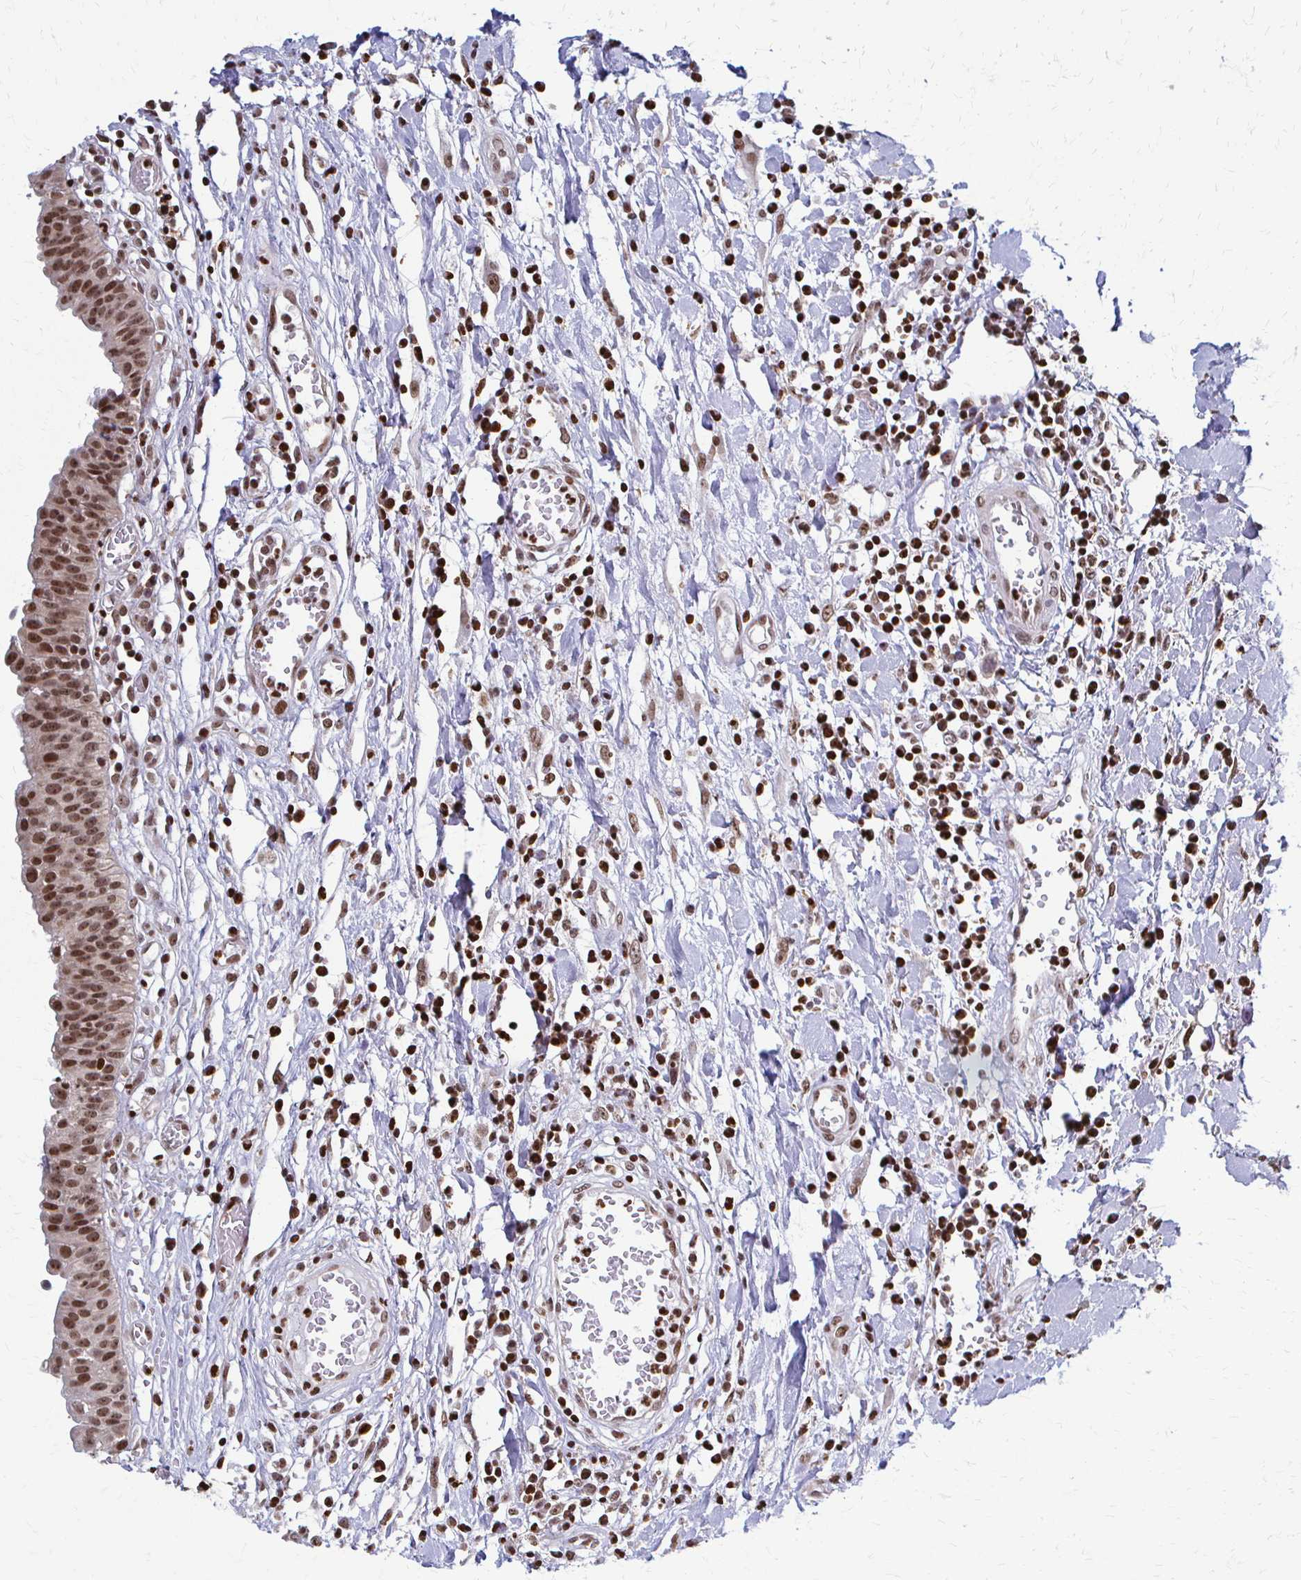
{"staining": {"intensity": "moderate", "quantity": ">75%", "location": "nuclear"}, "tissue": "urinary bladder", "cell_type": "Urothelial cells", "image_type": "normal", "snomed": [{"axis": "morphology", "description": "Normal tissue, NOS"}, {"axis": "topography", "description": "Urinary bladder"}], "caption": "Immunohistochemistry (IHC) staining of normal urinary bladder, which reveals medium levels of moderate nuclear expression in approximately >75% of urothelial cells indicating moderate nuclear protein staining. The staining was performed using DAB (3,3'-diaminobenzidine) (brown) for protein detection and nuclei were counterstained in hematoxylin (blue).", "gene": "HOXA9", "patient": {"sex": "male", "age": 64}}